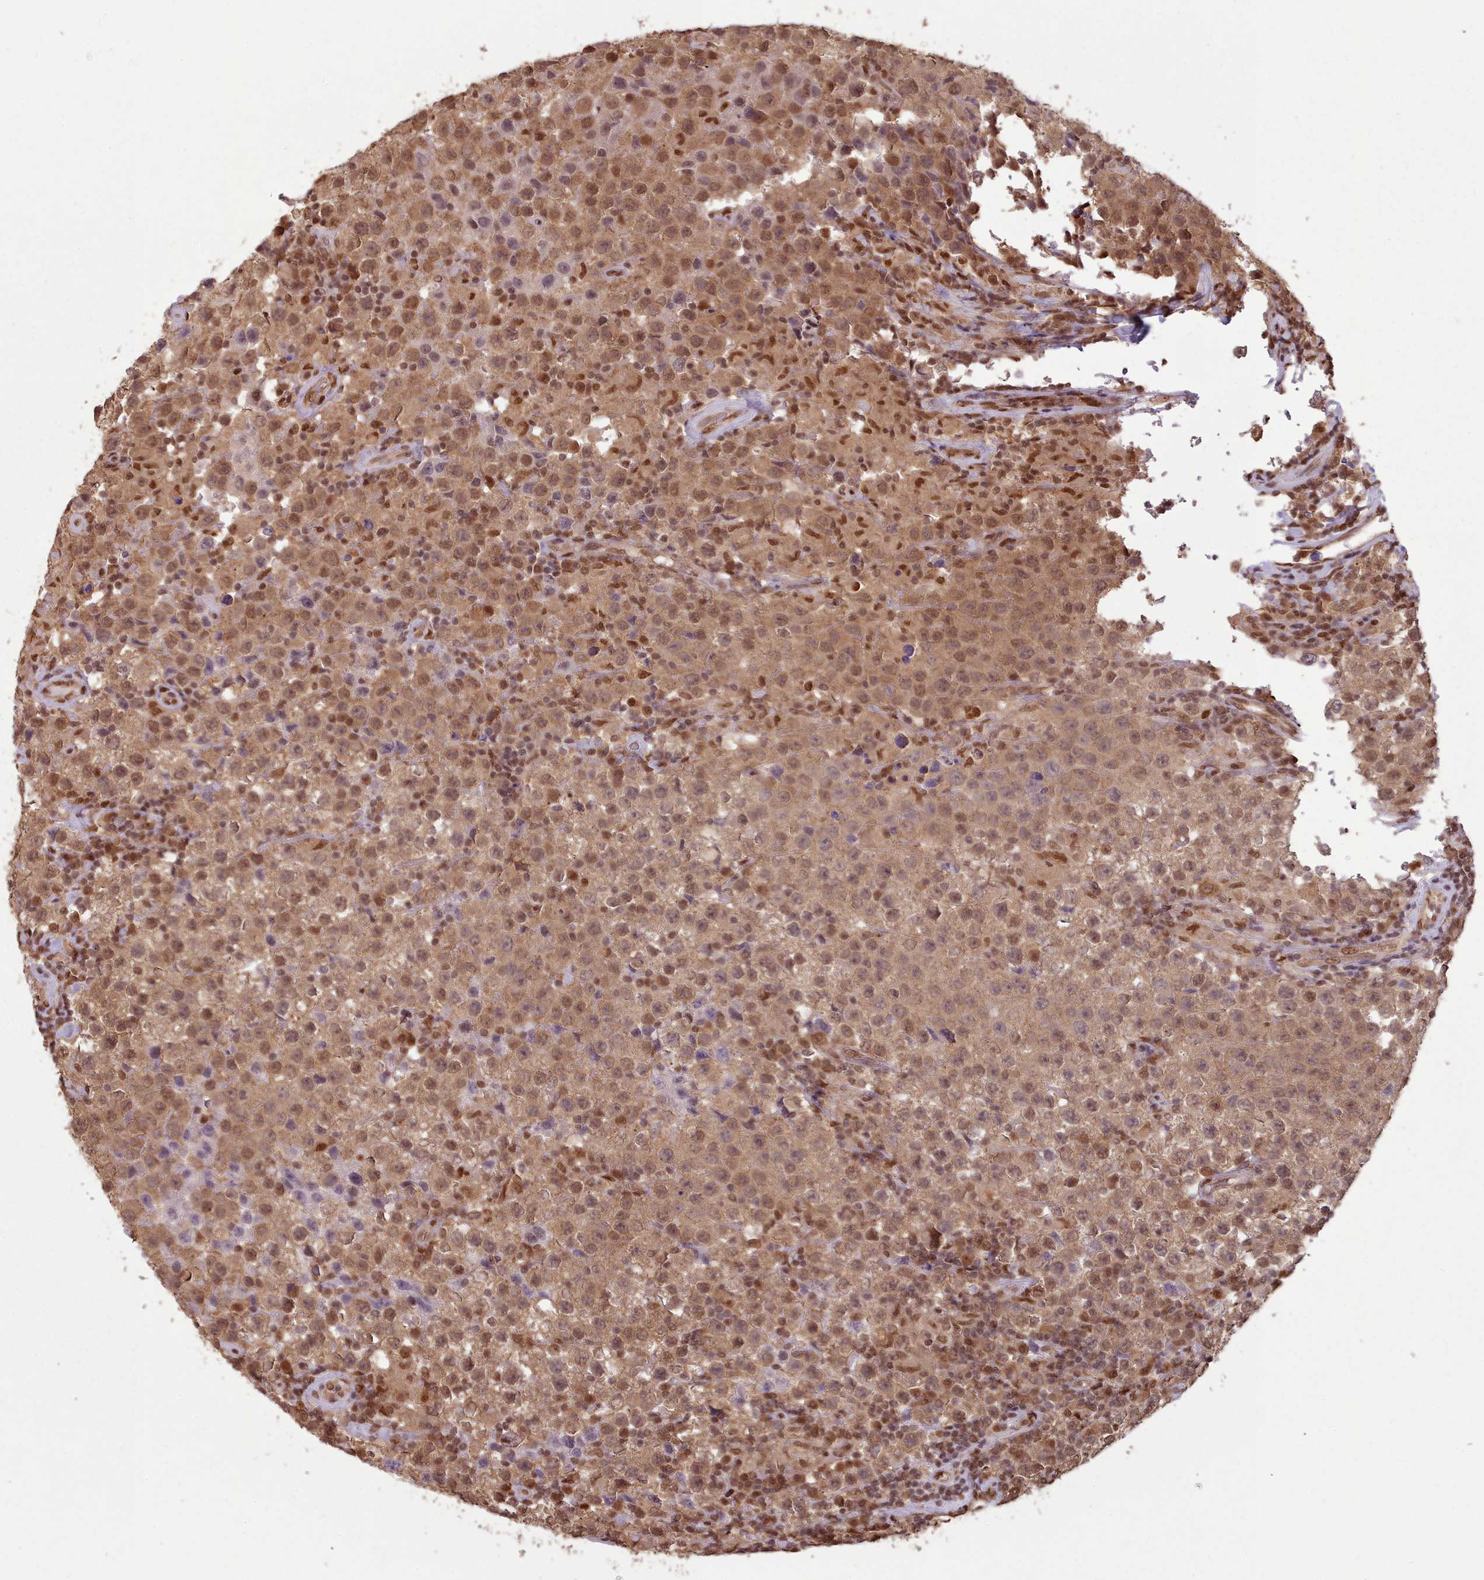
{"staining": {"intensity": "moderate", "quantity": ">75%", "location": "cytoplasmic/membranous,nuclear"}, "tissue": "testis cancer", "cell_type": "Tumor cells", "image_type": "cancer", "snomed": [{"axis": "morphology", "description": "Seminoma, NOS"}, {"axis": "morphology", "description": "Carcinoma, Embryonal, NOS"}, {"axis": "topography", "description": "Testis"}], "caption": "The image shows immunohistochemical staining of testis cancer. There is moderate cytoplasmic/membranous and nuclear staining is present in about >75% of tumor cells. The protein of interest is stained brown, and the nuclei are stained in blue (DAB (3,3'-diaminobenzidine) IHC with brightfield microscopy, high magnification).", "gene": "RPS27A", "patient": {"sex": "male", "age": 41}}